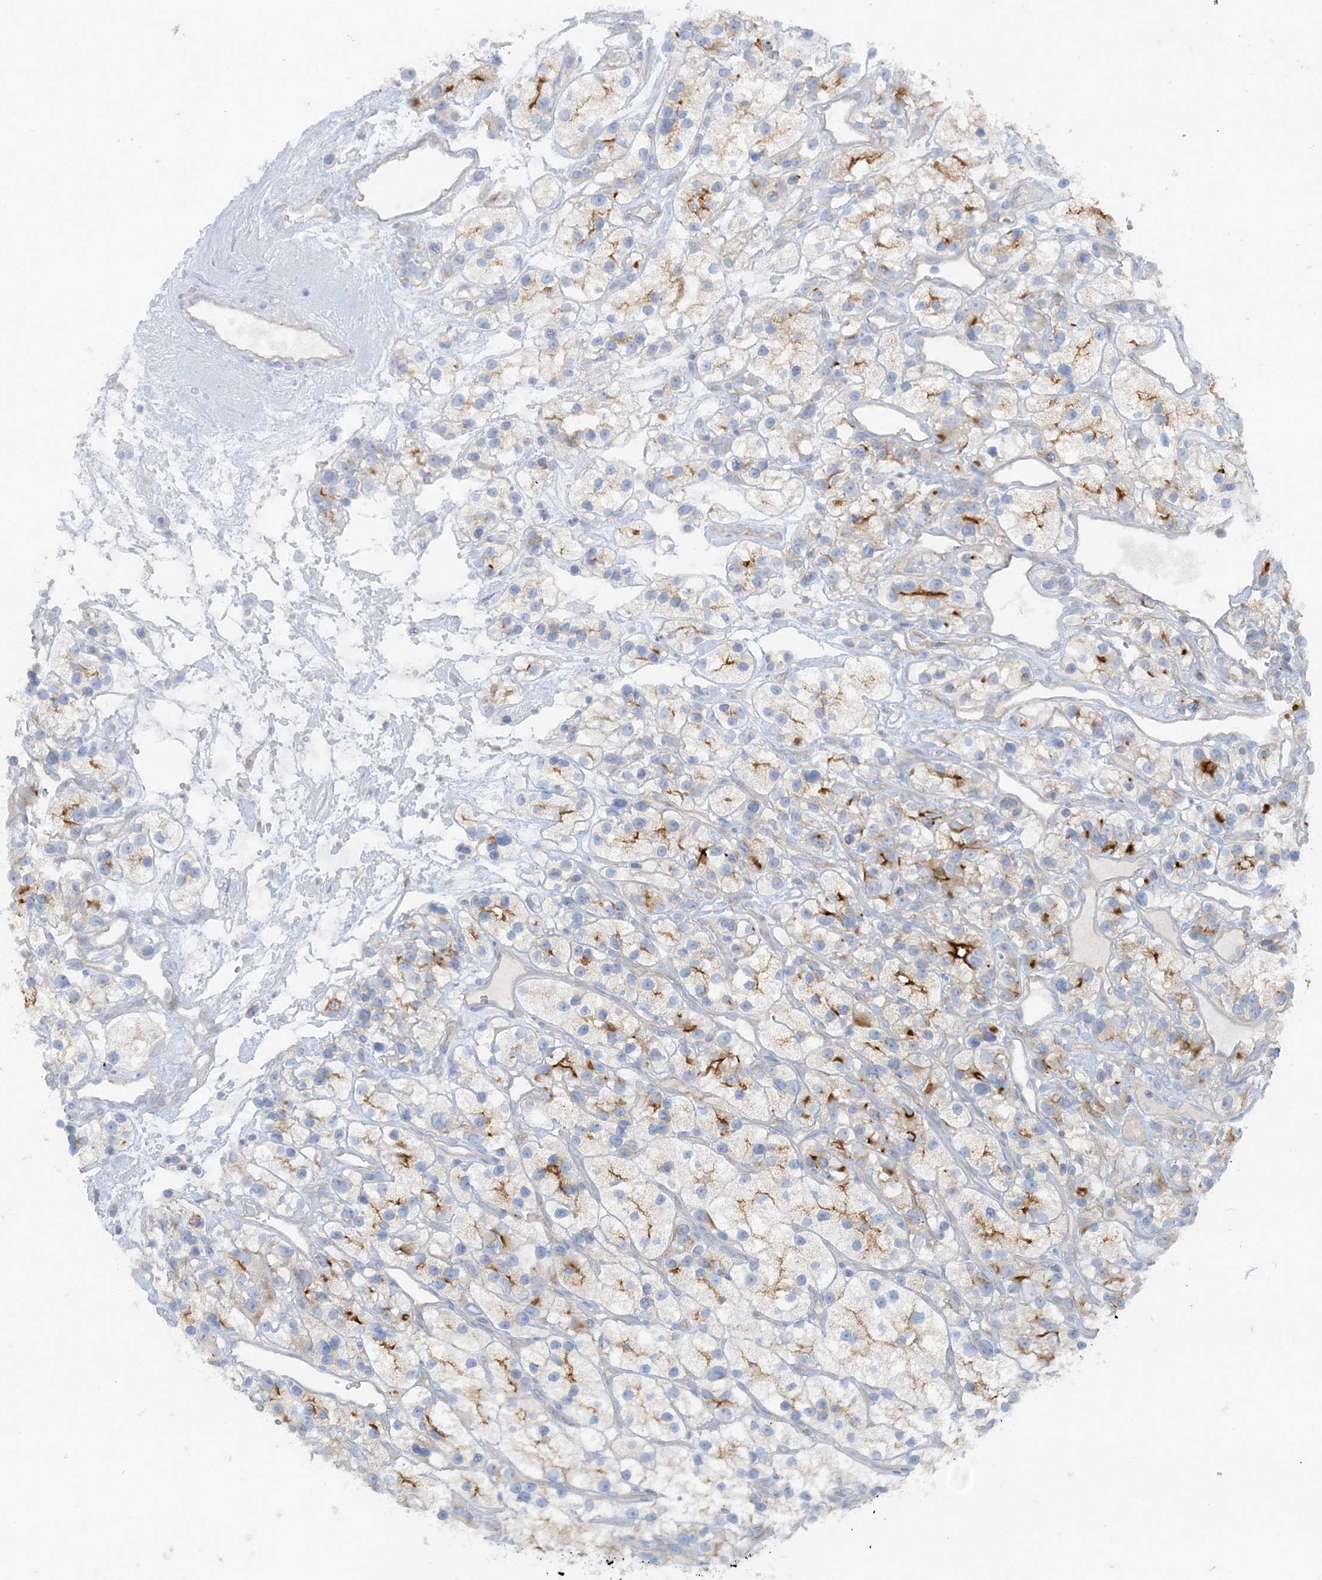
{"staining": {"intensity": "strong", "quantity": "<25%", "location": "cytoplasmic/membranous"}, "tissue": "renal cancer", "cell_type": "Tumor cells", "image_type": "cancer", "snomed": [{"axis": "morphology", "description": "Adenocarcinoma, NOS"}, {"axis": "topography", "description": "Kidney"}], "caption": "Renal adenocarcinoma was stained to show a protein in brown. There is medium levels of strong cytoplasmic/membranous staining in about <25% of tumor cells. (DAB (3,3'-diaminobenzidine) = brown stain, brightfield microscopy at high magnification).", "gene": "ATP11A", "patient": {"sex": "female", "age": 57}}